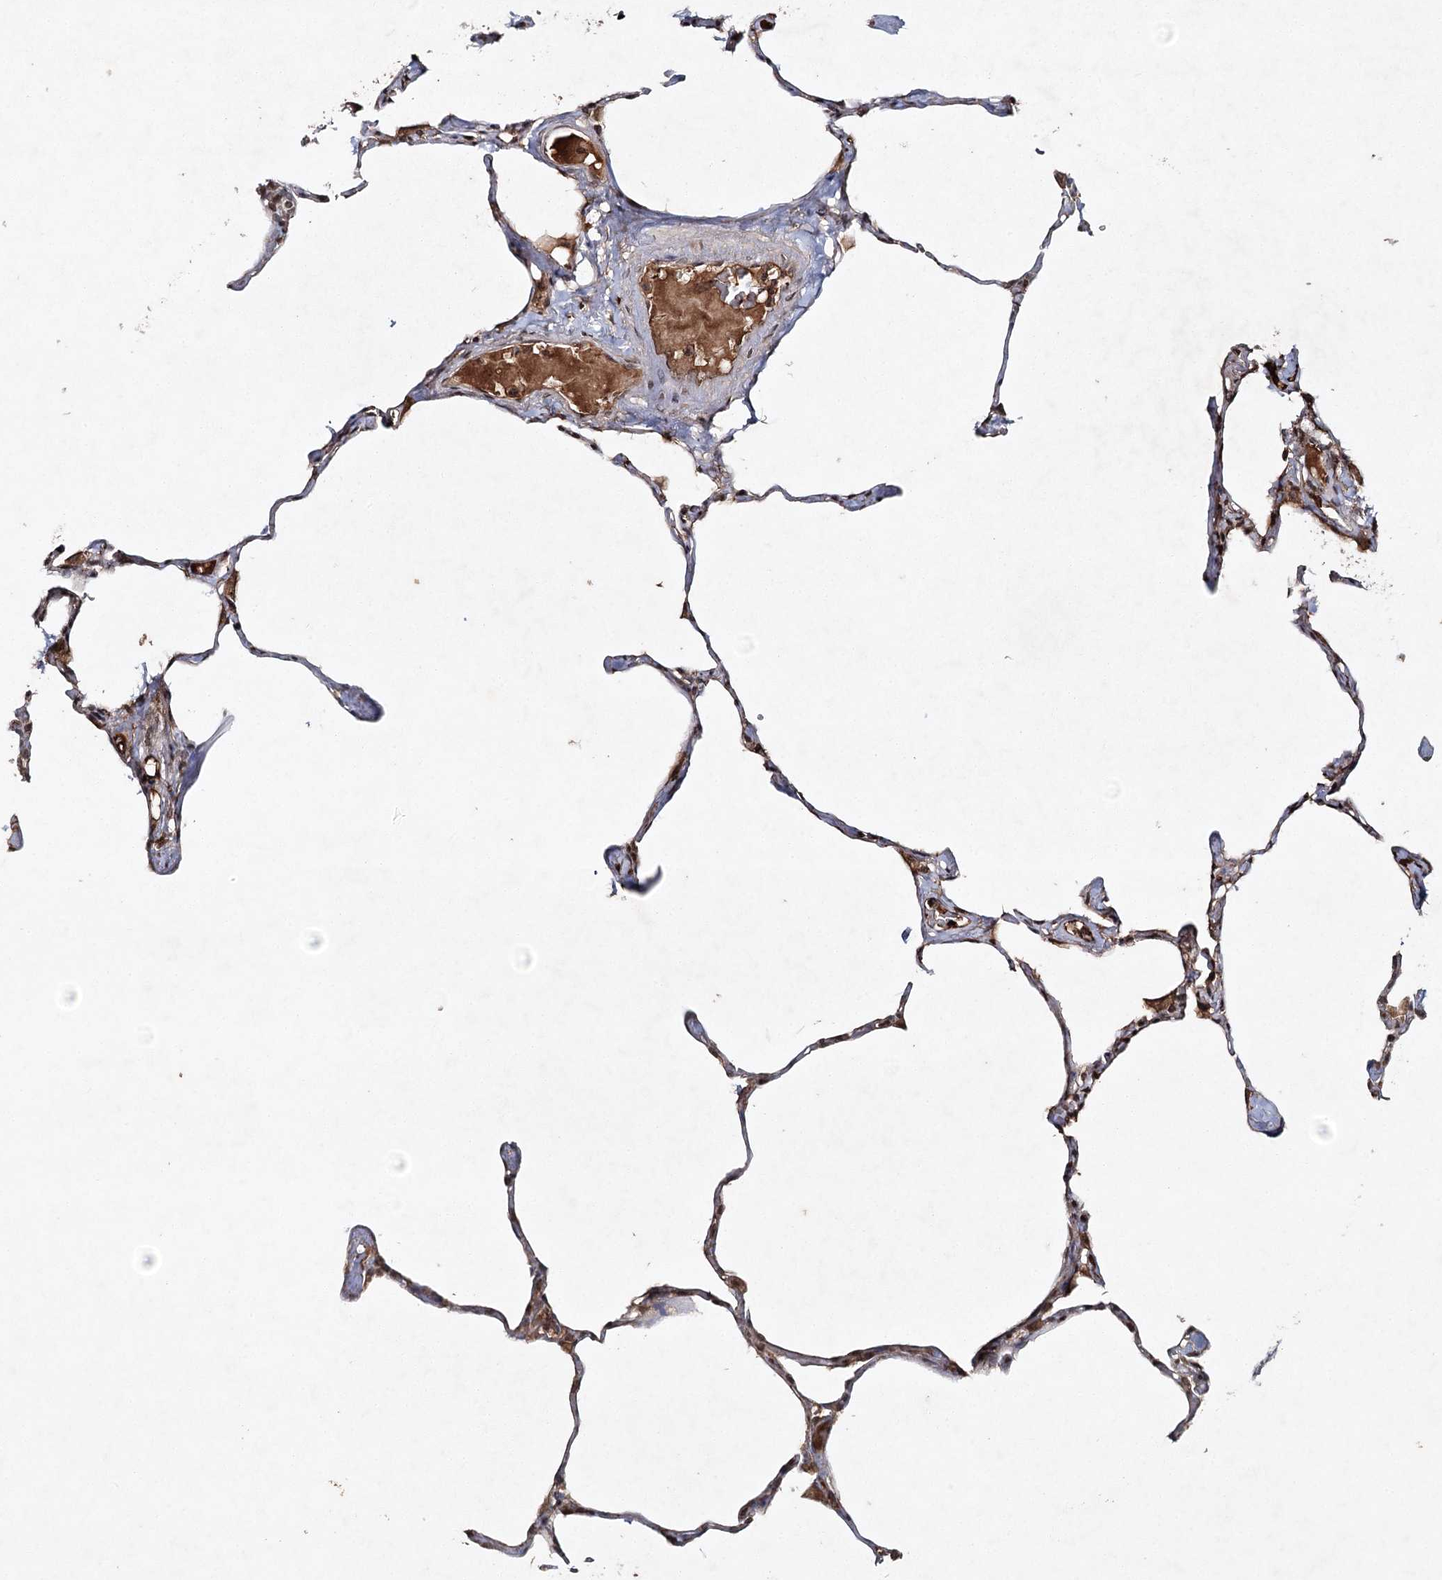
{"staining": {"intensity": "moderate", "quantity": "<25%", "location": "cytoplasmic/membranous"}, "tissue": "lung", "cell_type": "Alveolar cells", "image_type": "normal", "snomed": [{"axis": "morphology", "description": "Normal tissue, NOS"}, {"axis": "topography", "description": "Lung"}], "caption": "Immunohistochemical staining of benign lung exhibits low levels of moderate cytoplasmic/membranous positivity in about <25% of alveolar cells. The staining is performed using DAB (3,3'-diaminobenzidine) brown chromogen to label protein expression. The nuclei are counter-stained blue using hematoxylin.", "gene": "CYP2B6", "patient": {"sex": "male", "age": 65}}